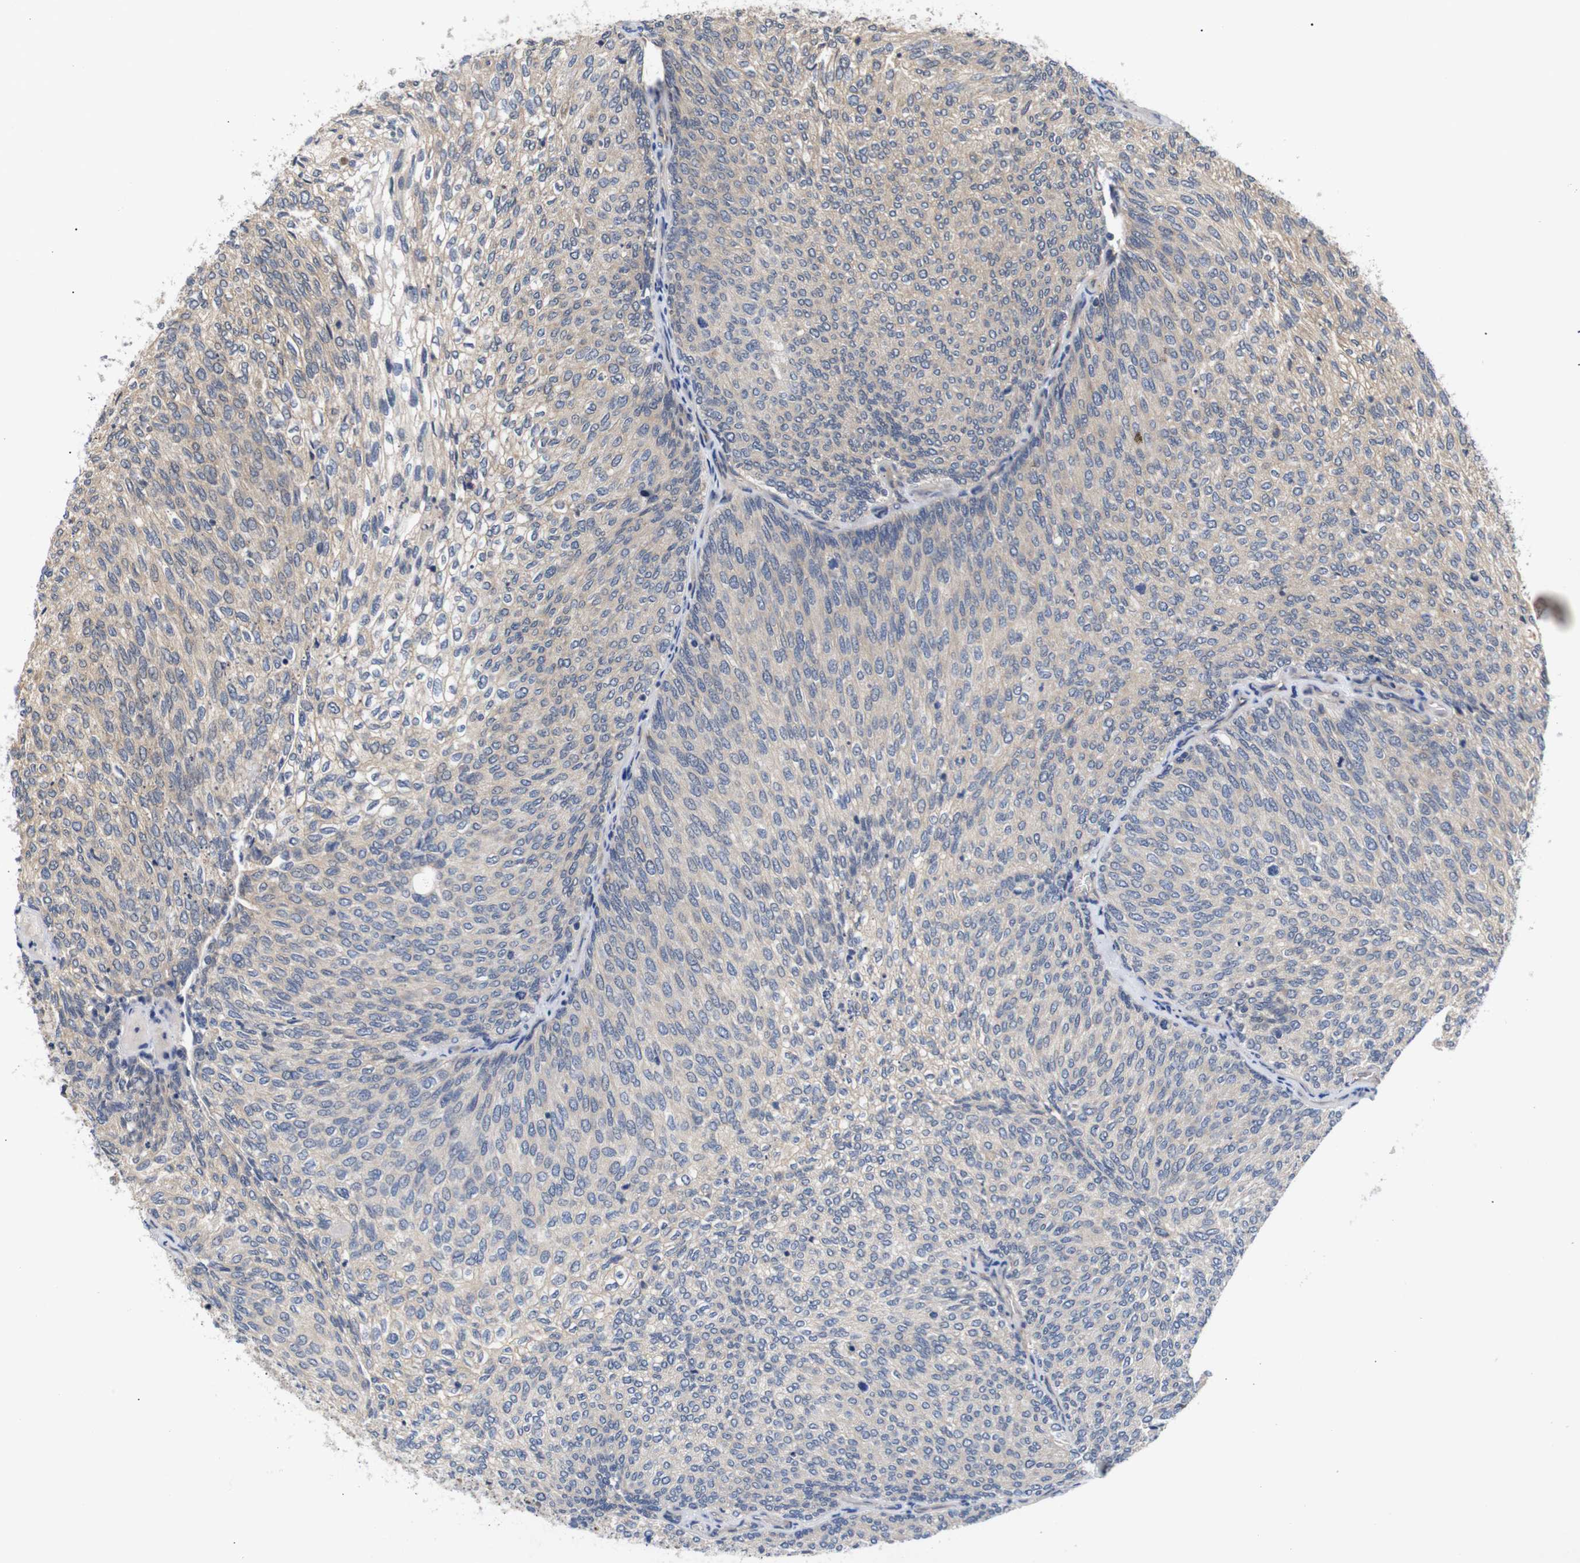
{"staining": {"intensity": "weak", "quantity": ">75%", "location": "cytoplasmic/membranous"}, "tissue": "urothelial cancer", "cell_type": "Tumor cells", "image_type": "cancer", "snomed": [{"axis": "morphology", "description": "Urothelial carcinoma, Low grade"}, {"axis": "topography", "description": "Urinary bladder"}], "caption": "Weak cytoplasmic/membranous protein positivity is seen in about >75% of tumor cells in urothelial cancer.", "gene": "RIPK1", "patient": {"sex": "female", "age": 79}}